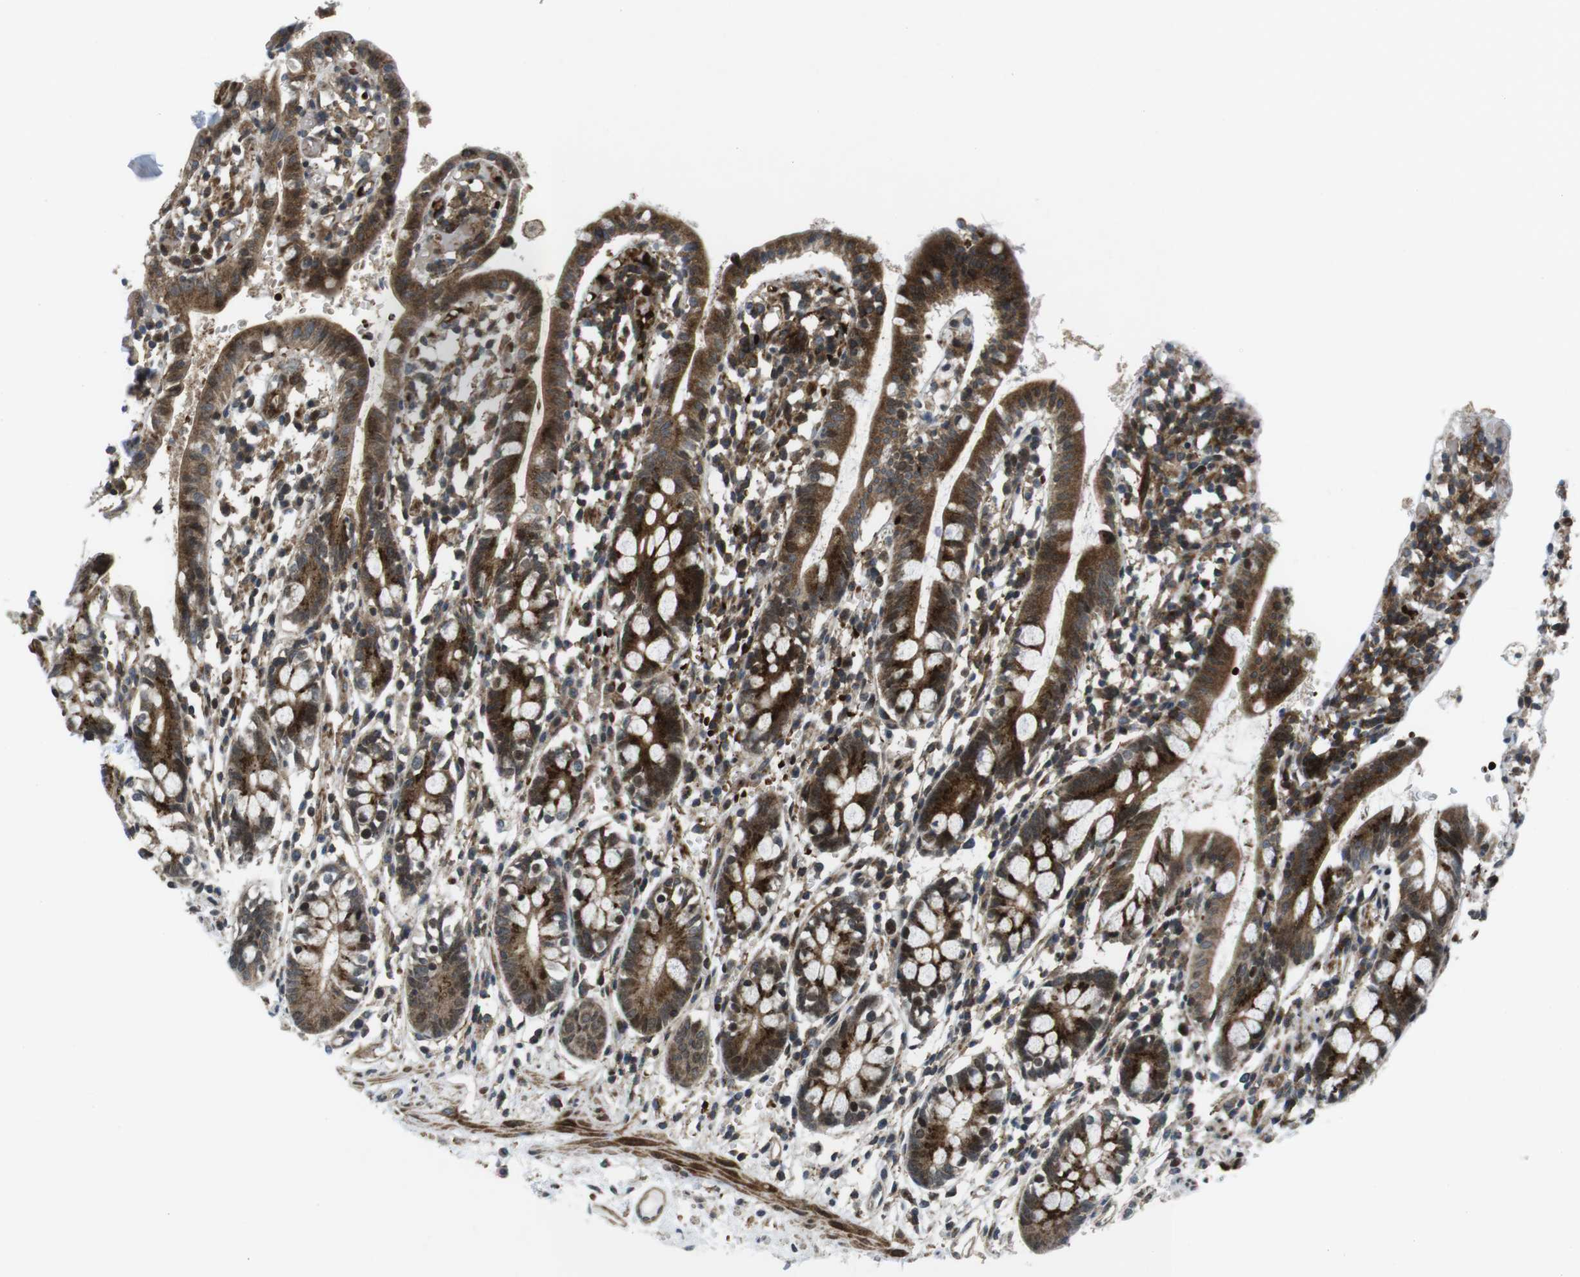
{"staining": {"intensity": "strong", "quantity": ">75%", "location": "cytoplasmic/membranous"}, "tissue": "small intestine", "cell_type": "Glandular cells", "image_type": "normal", "snomed": [{"axis": "morphology", "description": "Normal tissue, NOS"}, {"axis": "morphology", "description": "Cystadenocarcinoma, serous, Metastatic site"}, {"axis": "topography", "description": "Small intestine"}], "caption": "Protein expression analysis of benign small intestine reveals strong cytoplasmic/membranous positivity in about >75% of glandular cells. The protein is stained brown, and the nuclei are stained in blue (DAB (3,3'-diaminobenzidine) IHC with brightfield microscopy, high magnification).", "gene": "CUL7", "patient": {"sex": "female", "age": 61}}